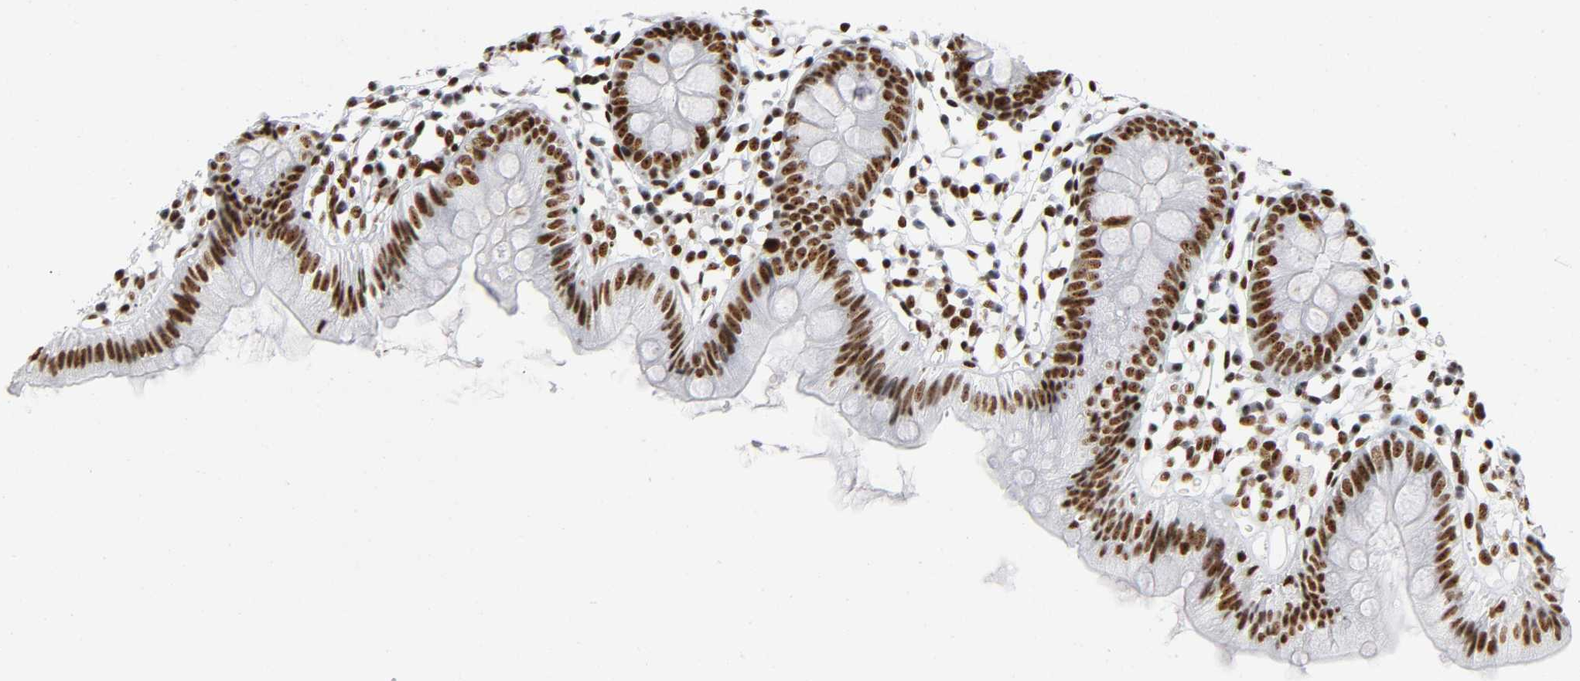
{"staining": {"intensity": "strong", "quantity": ">75%", "location": "nuclear"}, "tissue": "colon", "cell_type": "Endothelial cells", "image_type": "normal", "snomed": [{"axis": "morphology", "description": "Normal tissue, NOS"}, {"axis": "topography", "description": "Colon"}], "caption": "Colon stained for a protein shows strong nuclear positivity in endothelial cells. The staining was performed using DAB to visualize the protein expression in brown, while the nuclei were stained in blue with hematoxylin (Magnification: 20x).", "gene": "UBTF", "patient": {"sex": "male", "age": 14}}